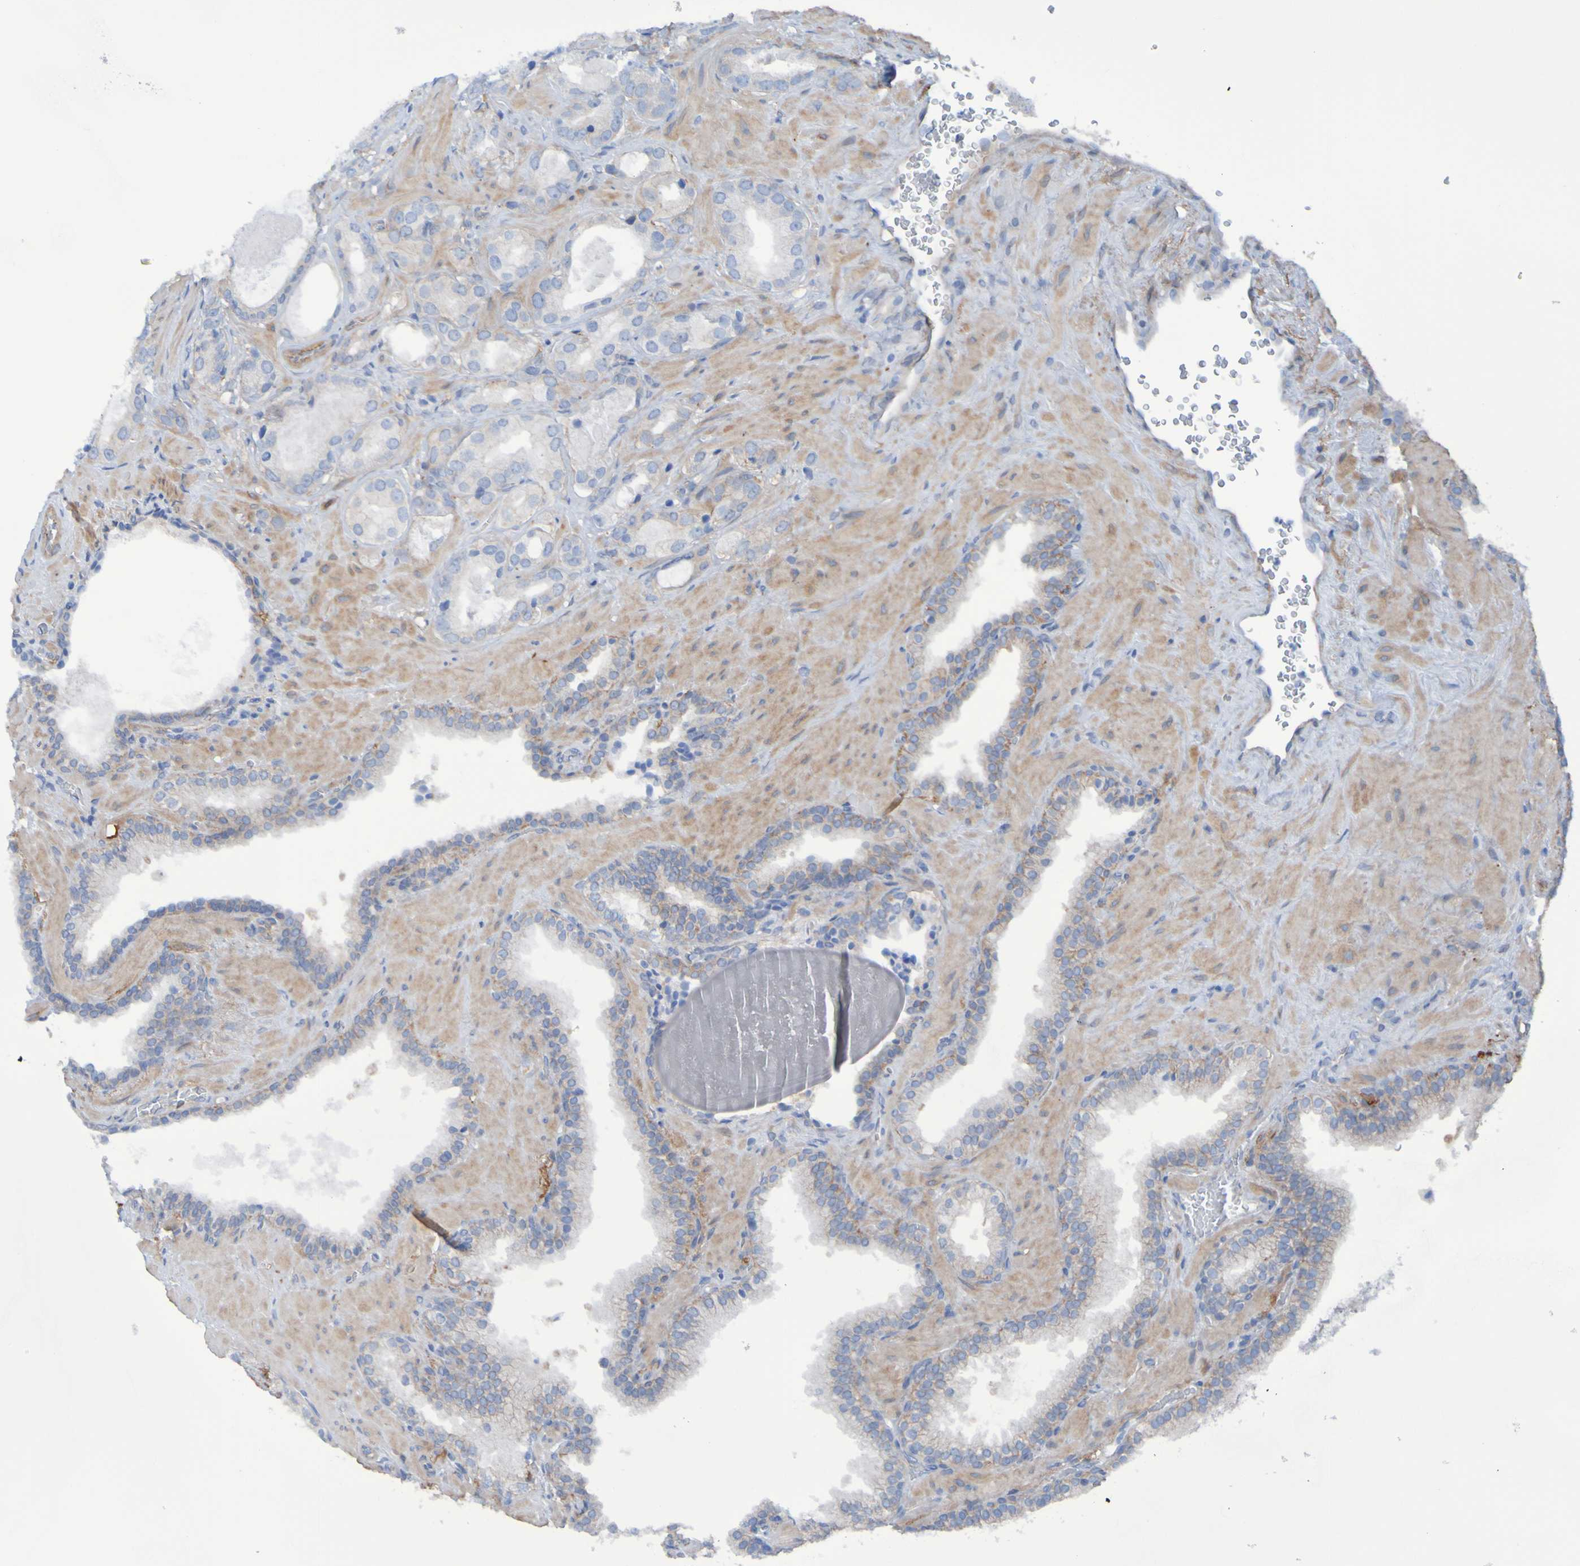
{"staining": {"intensity": "negative", "quantity": "none", "location": "none"}, "tissue": "prostate cancer", "cell_type": "Tumor cells", "image_type": "cancer", "snomed": [{"axis": "morphology", "description": "Adenocarcinoma, High grade"}, {"axis": "topography", "description": "Prostate"}], "caption": "Immunohistochemical staining of human prostate high-grade adenocarcinoma demonstrates no significant positivity in tumor cells. (DAB immunohistochemistry visualized using brightfield microscopy, high magnification).", "gene": "LPP", "patient": {"sex": "male", "age": 64}}